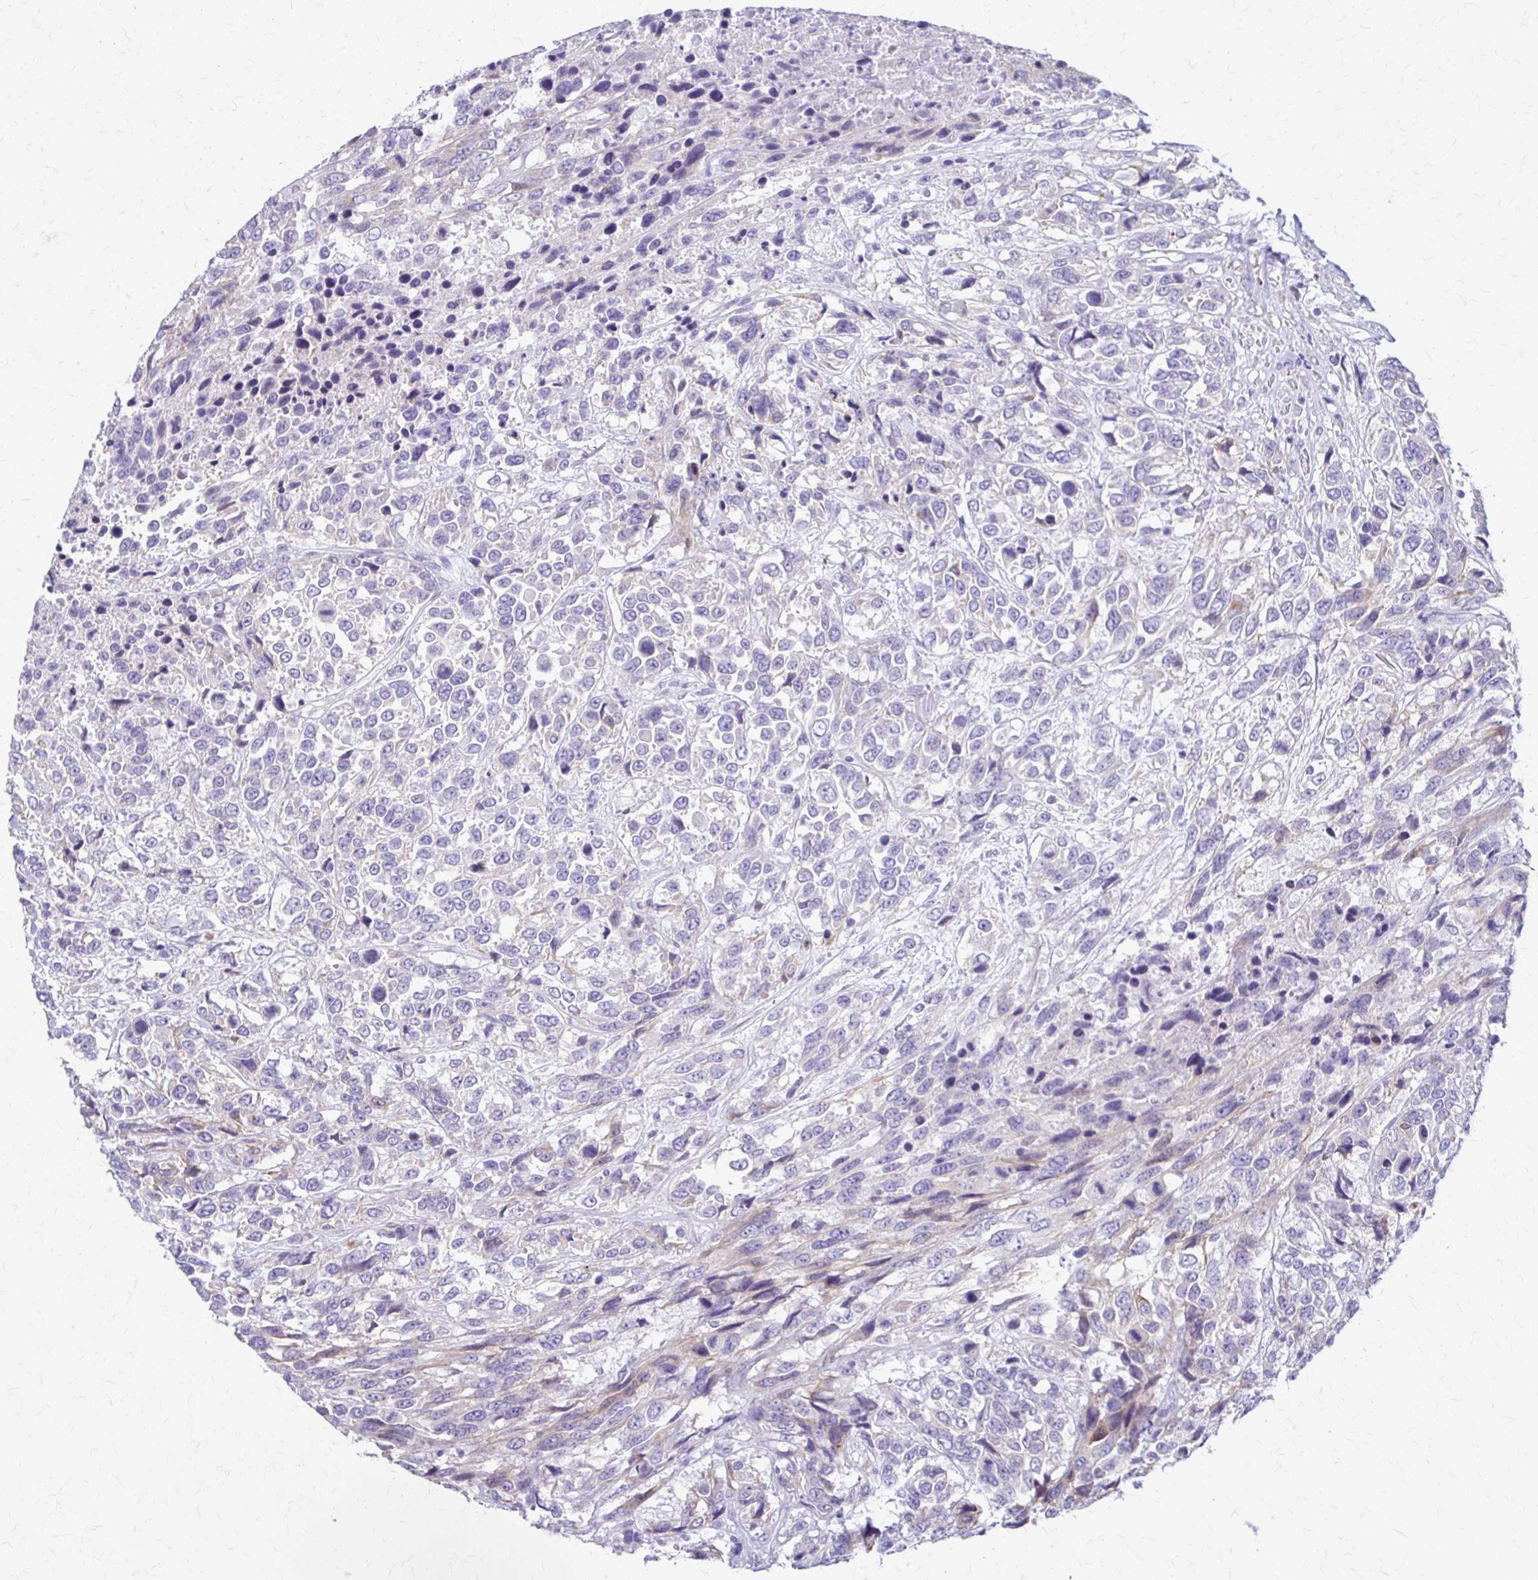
{"staining": {"intensity": "negative", "quantity": "none", "location": "none"}, "tissue": "urothelial cancer", "cell_type": "Tumor cells", "image_type": "cancer", "snomed": [{"axis": "morphology", "description": "Urothelial carcinoma, High grade"}, {"axis": "topography", "description": "Urinary bladder"}], "caption": "Tumor cells are negative for brown protein staining in high-grade urothelial carcinoma.", "gene": "DSP", "patient": {"sex": "female", "age": 70}}